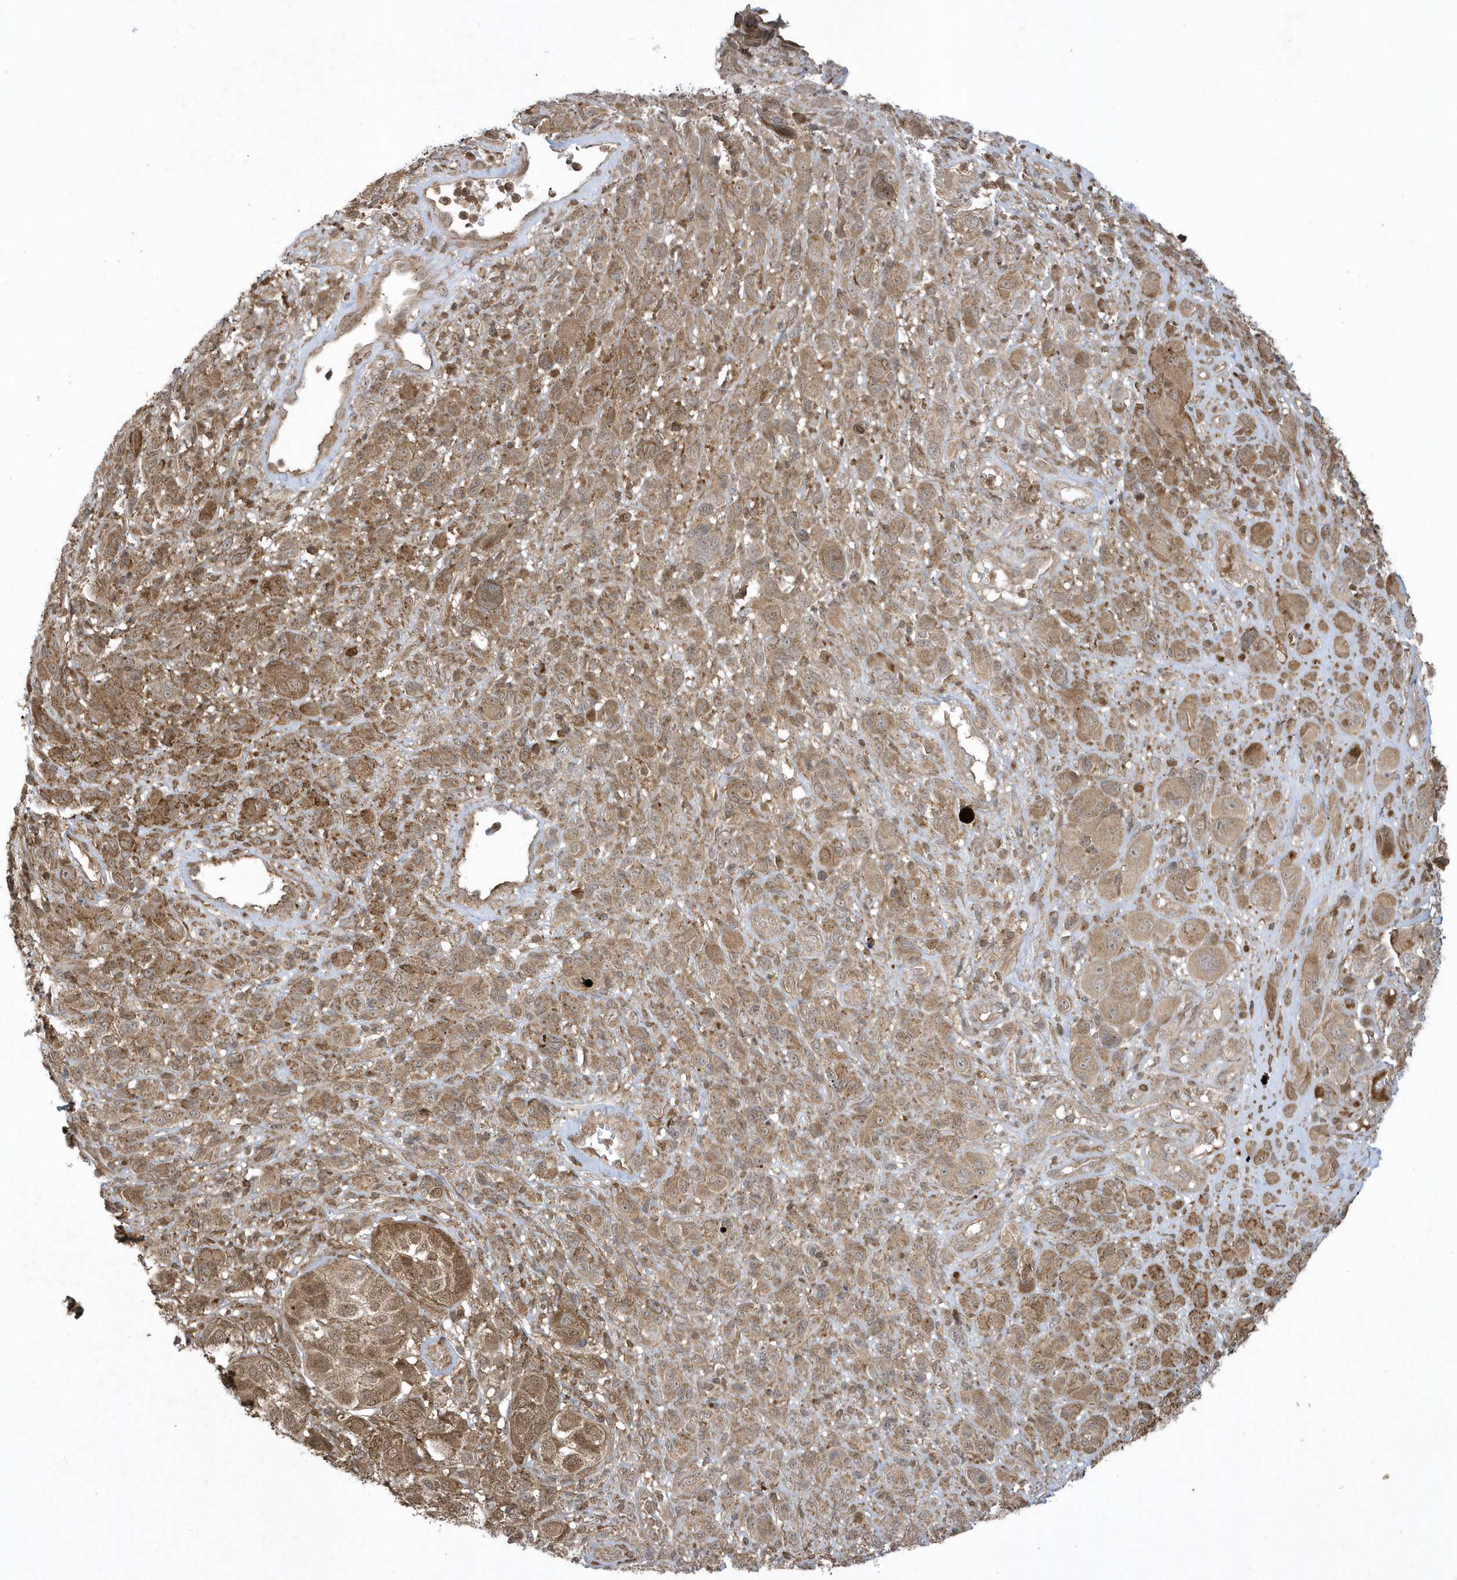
{"staining": {"intensity": "moderate", "quantity": ">75%", "location": "cytoplasmic/membranous"}, "tissue": "melanoma", "cell_type": "Tumor cells", "image_type": "cancer", "snomed": [{"axis": "morphology", "description": "Malignant melanoma, NOS"}, {"axis": "topography", "description": "Skin of trunk"}], "caption": "Immunohistochemical staining of malignant melanoma displays medium levels of moderate cytoplasmic/membranous staining in about >75% of tumor cells.", "gene": "STAMBP", "patient": {"sex": "male", "age": 71}}